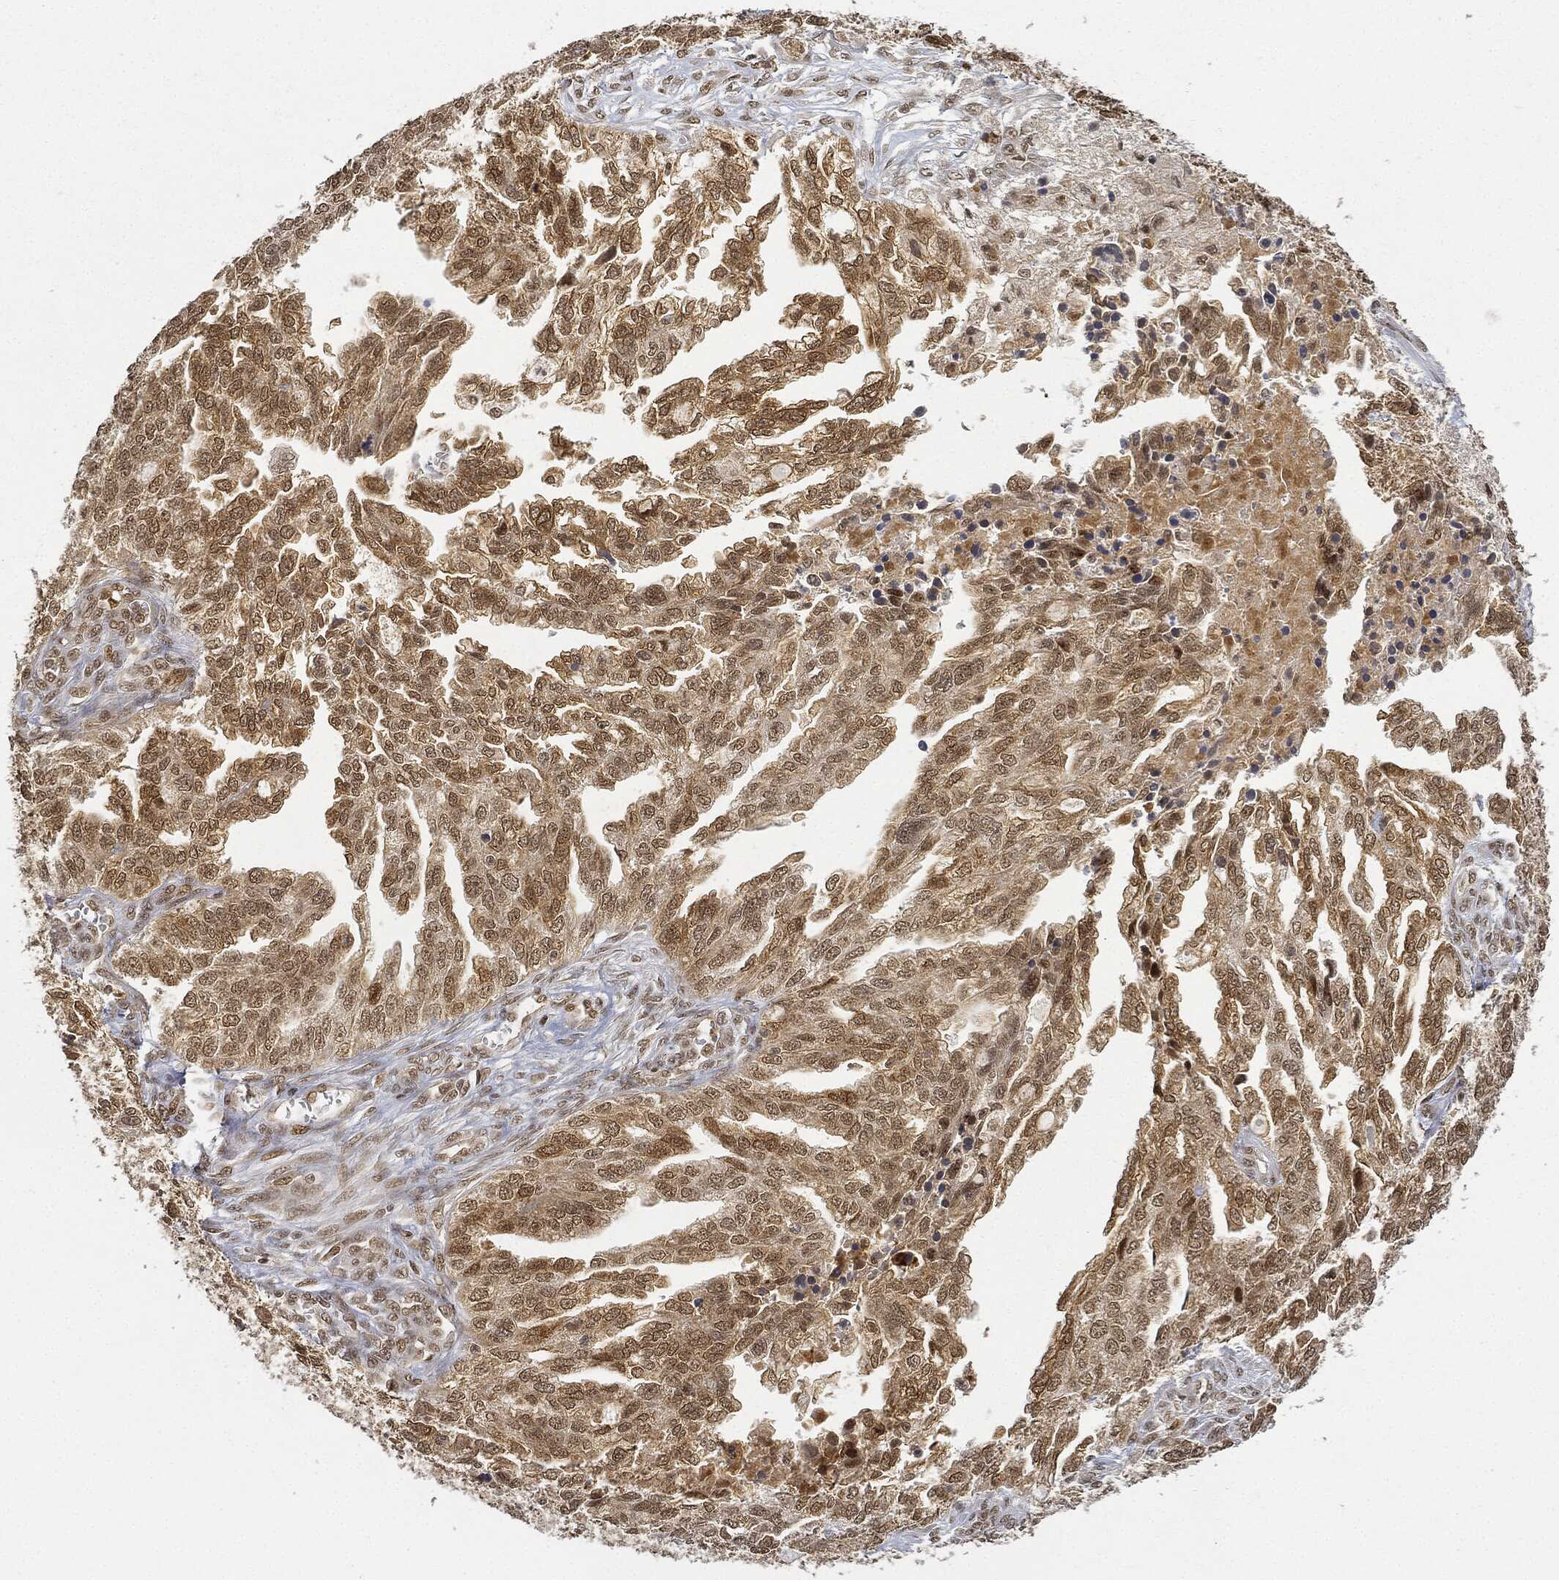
{"staining": {"intensity": "moderate", "quantity": "25%-75%", "location": "cytoplasmic/membranous,nuclear"}, "tissue": "ovarian cancer", "cell_type": "Tumor cells", "image_type": "cancer", "snomed": [{"axis": "morphology", "description": "Cystadenocarcinoma, serous, NOS"}, {"axis": "topography", "description": "Ovary"}], "caption": "Moderate cytoplasmic/membranous and nuclear staining is identified in about 25%-75% of tumor cells in ovarian cancer.", "gene": "CIB1", "patient": {"sex": "female", "age": 51}}